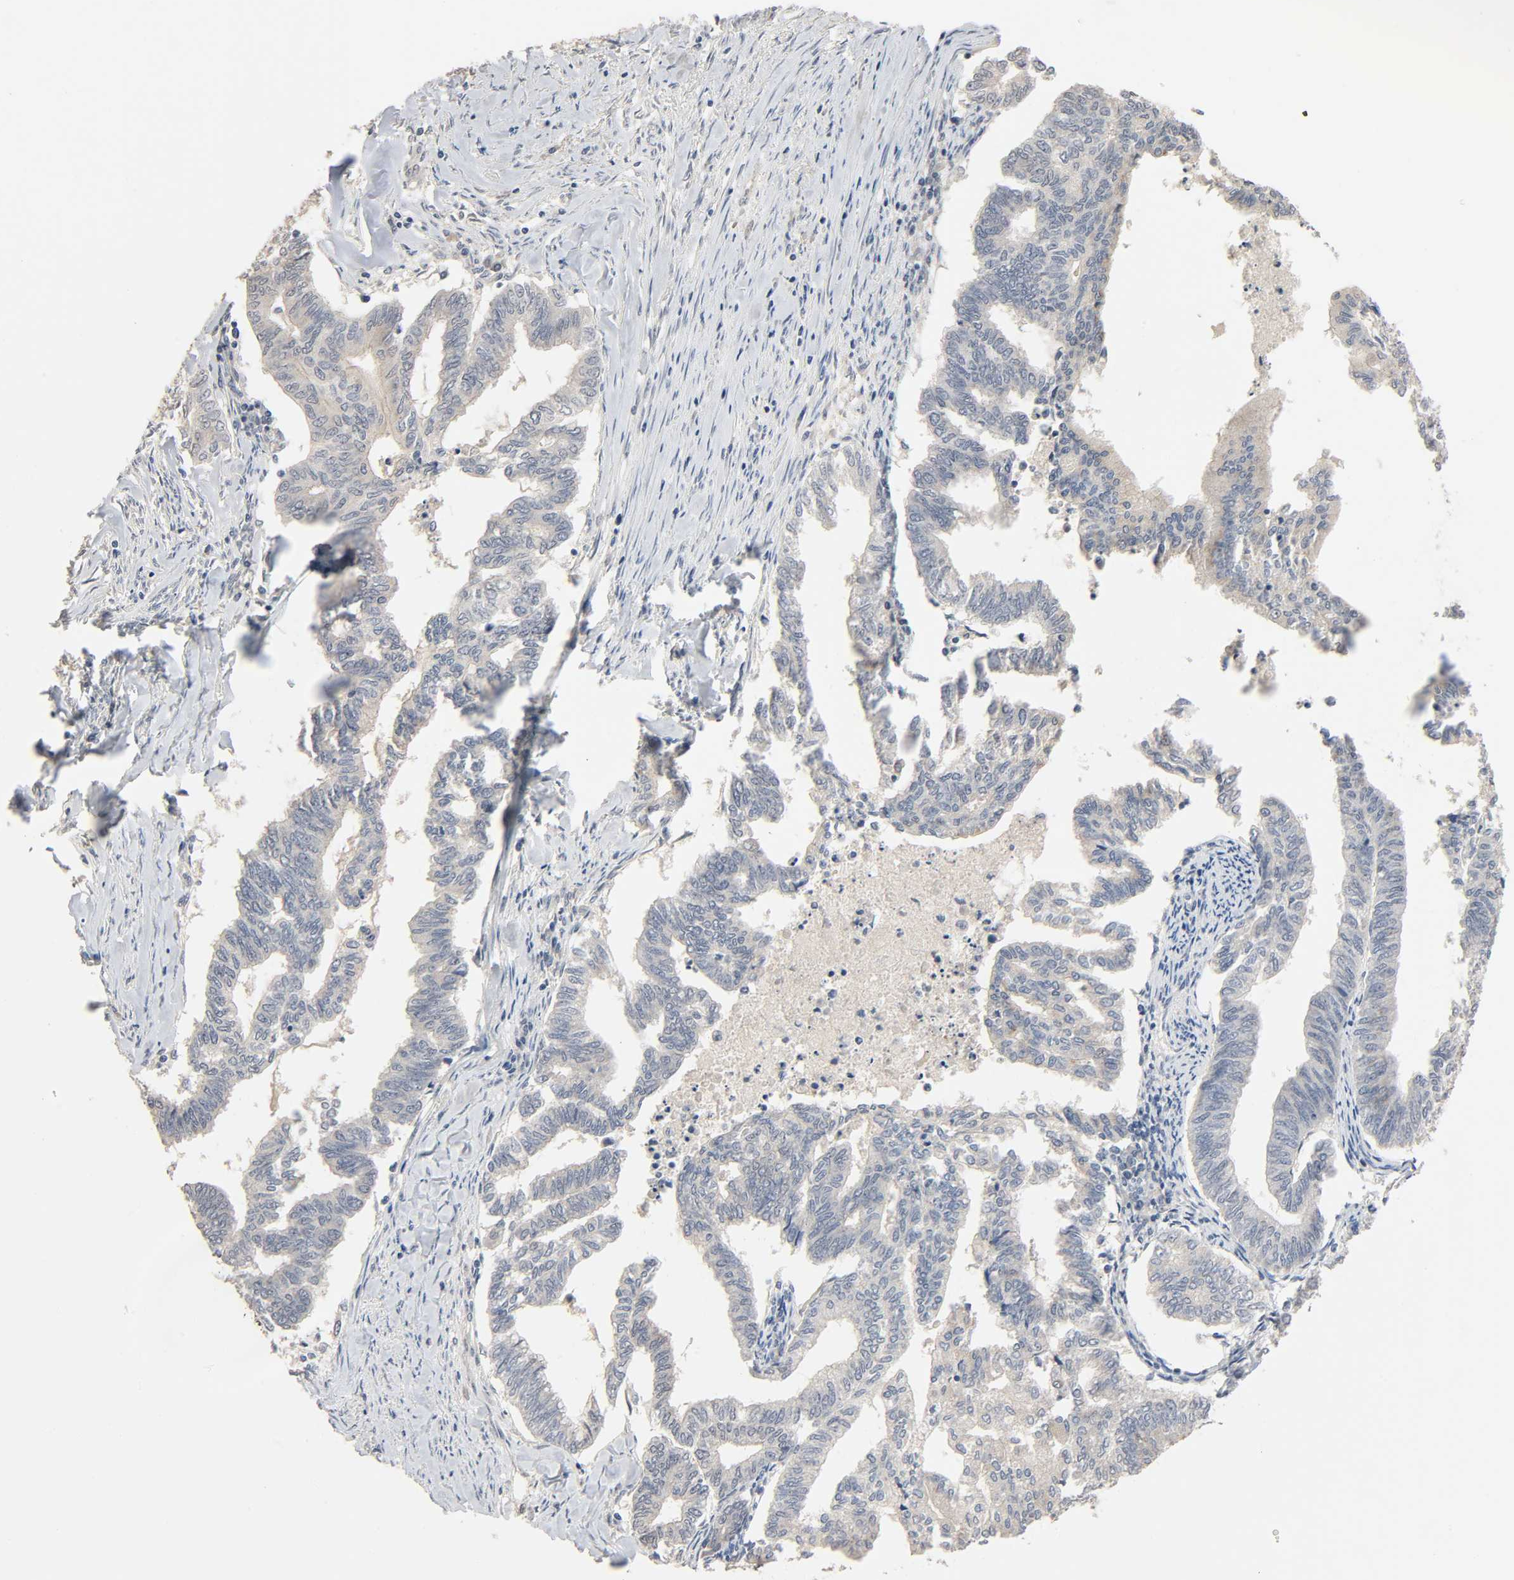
{"staining": {"intensity": "negative", "quantity": "none", "location": "none"}, "tissue": "endometrial cancer", "cell_type": "Tumor cells", "image_type": "cancer", "snomed": [{"axis": "morphology", "description": "Adenocarcinoma, NOS"}, {"axis": "topography", "description": "Endometrium"}], "caption": "Immunohistochemical staining of human endometrial adenocarcinoma shows no significant staining in tumor cells. Nuclei are stained in blue.", "gene": "MAGEA8", "patient": {"sex": "female", "age": 79}}